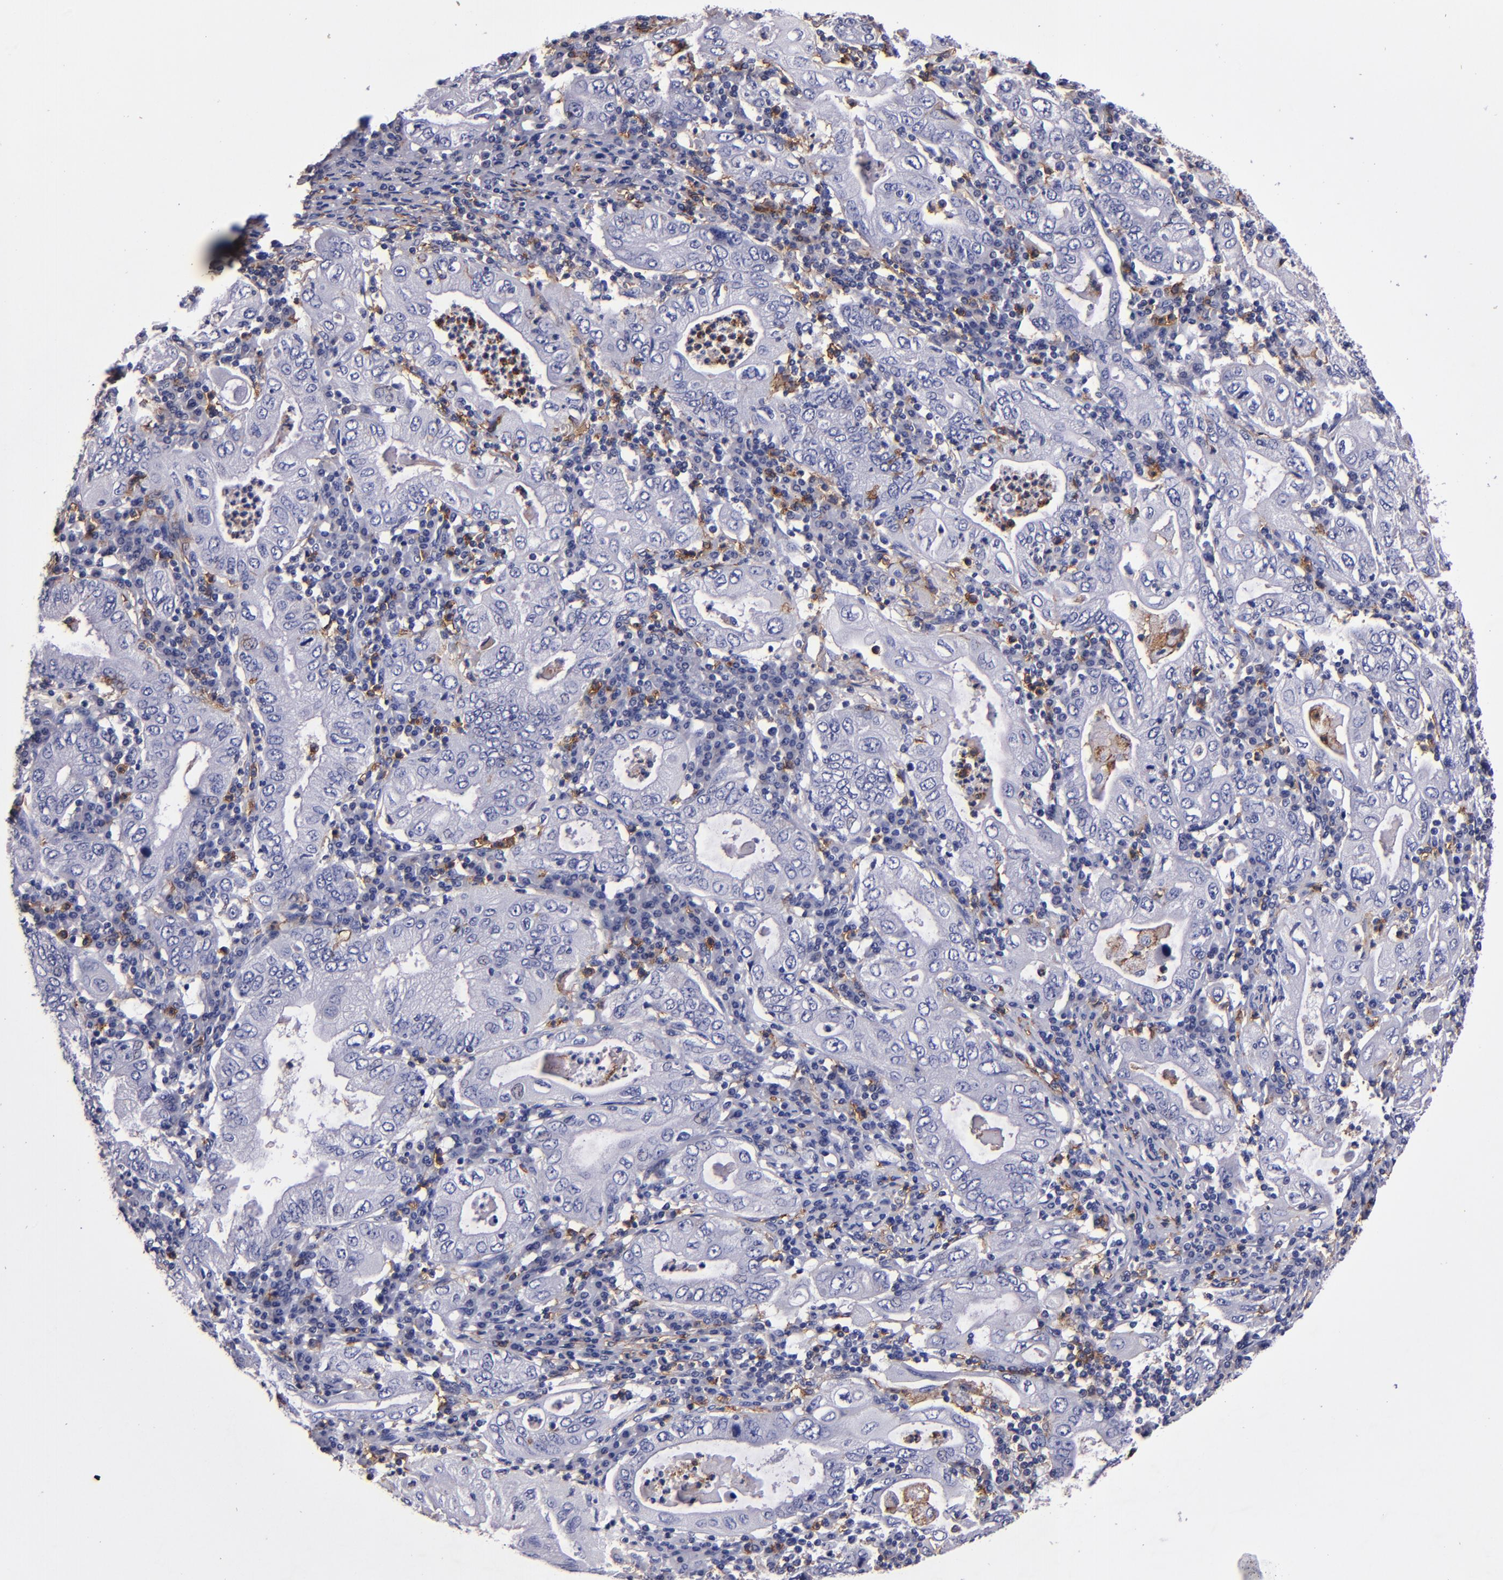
{"staining": {"intensity": "negative", "quantity": "none", "location": "none"}, "tissue": "stomach cancer", "cell_type": "Tumor cells", "image_type": "cancer", "snomed": [{"axis": "morphology", "description": "Normal tissue, NOS"}, {"axis": "morphology", "description": "Adenocarcinoma, NOS"}, {"axis": "topography", "description": "Esophagus"}, {"axis": "topography", "description": "Stomach, upper"}, {"axis": "topography", "description": "Peripheral nerve tissue"}], "caption": "Stomach cancer was stained to show a protein in brown. There is no significant staining in tumor cells. (Brightfield microscopy of DAB (3,3'-diaminobenzidine) IHC at high magnification).", "gene": "SIRPA", "patient": {"sex": "male", "age": 62}}